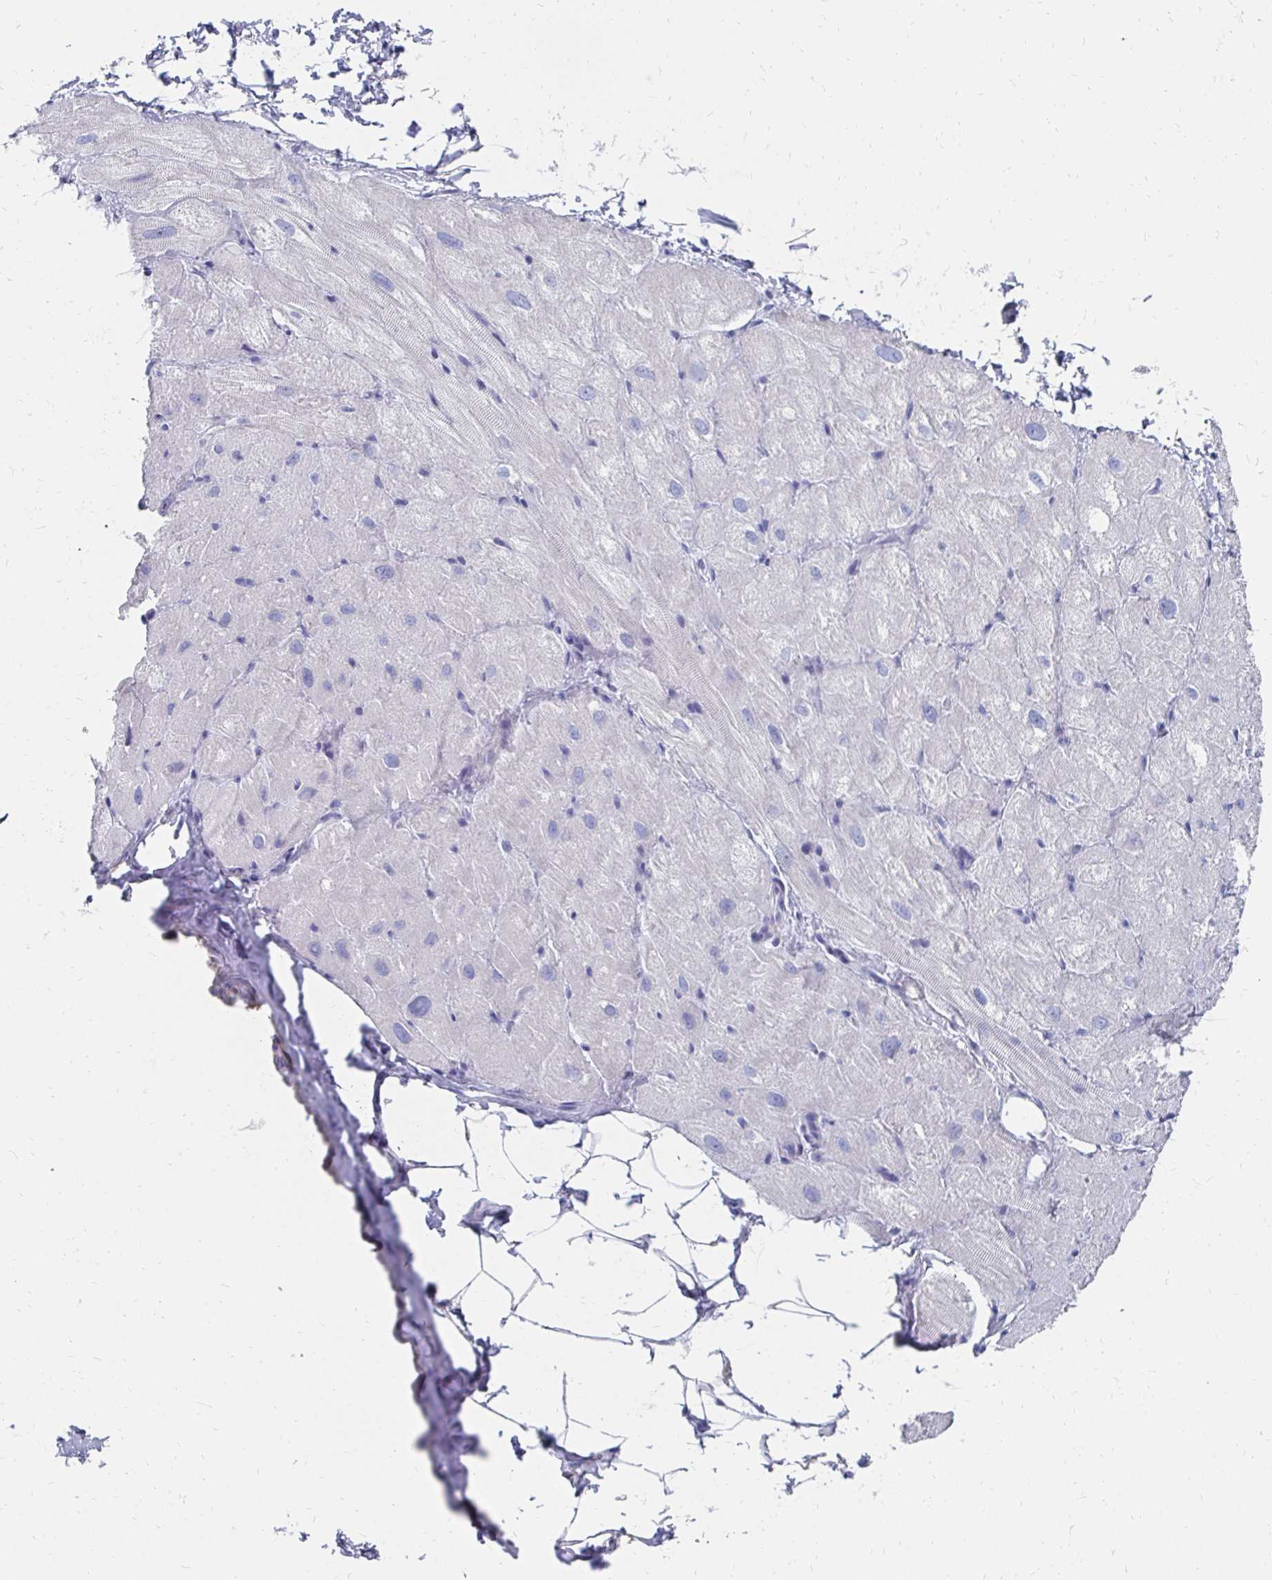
{"staining": {"intensity": "negative", "quantity": "none", "location": "none"}, "tissue": "heart muscle", "cell_type": "Cardiomyocytes", "image_type": "normal", "snomed": [{"axis": "morphology", "description": "Normal tissue, NOS"}, {"axis": "topography", "description": "Heart"}], "caption": "IHC of normal human heart muscle reveals no positivity in cardiomyocytes. (DAB (3,3'-diaminobenzidine) immunohistochemistry (IHC) with hematoxylin counter stain).", "gene": "SYCP3", "patient": {"sex": "male", "age": 62}}